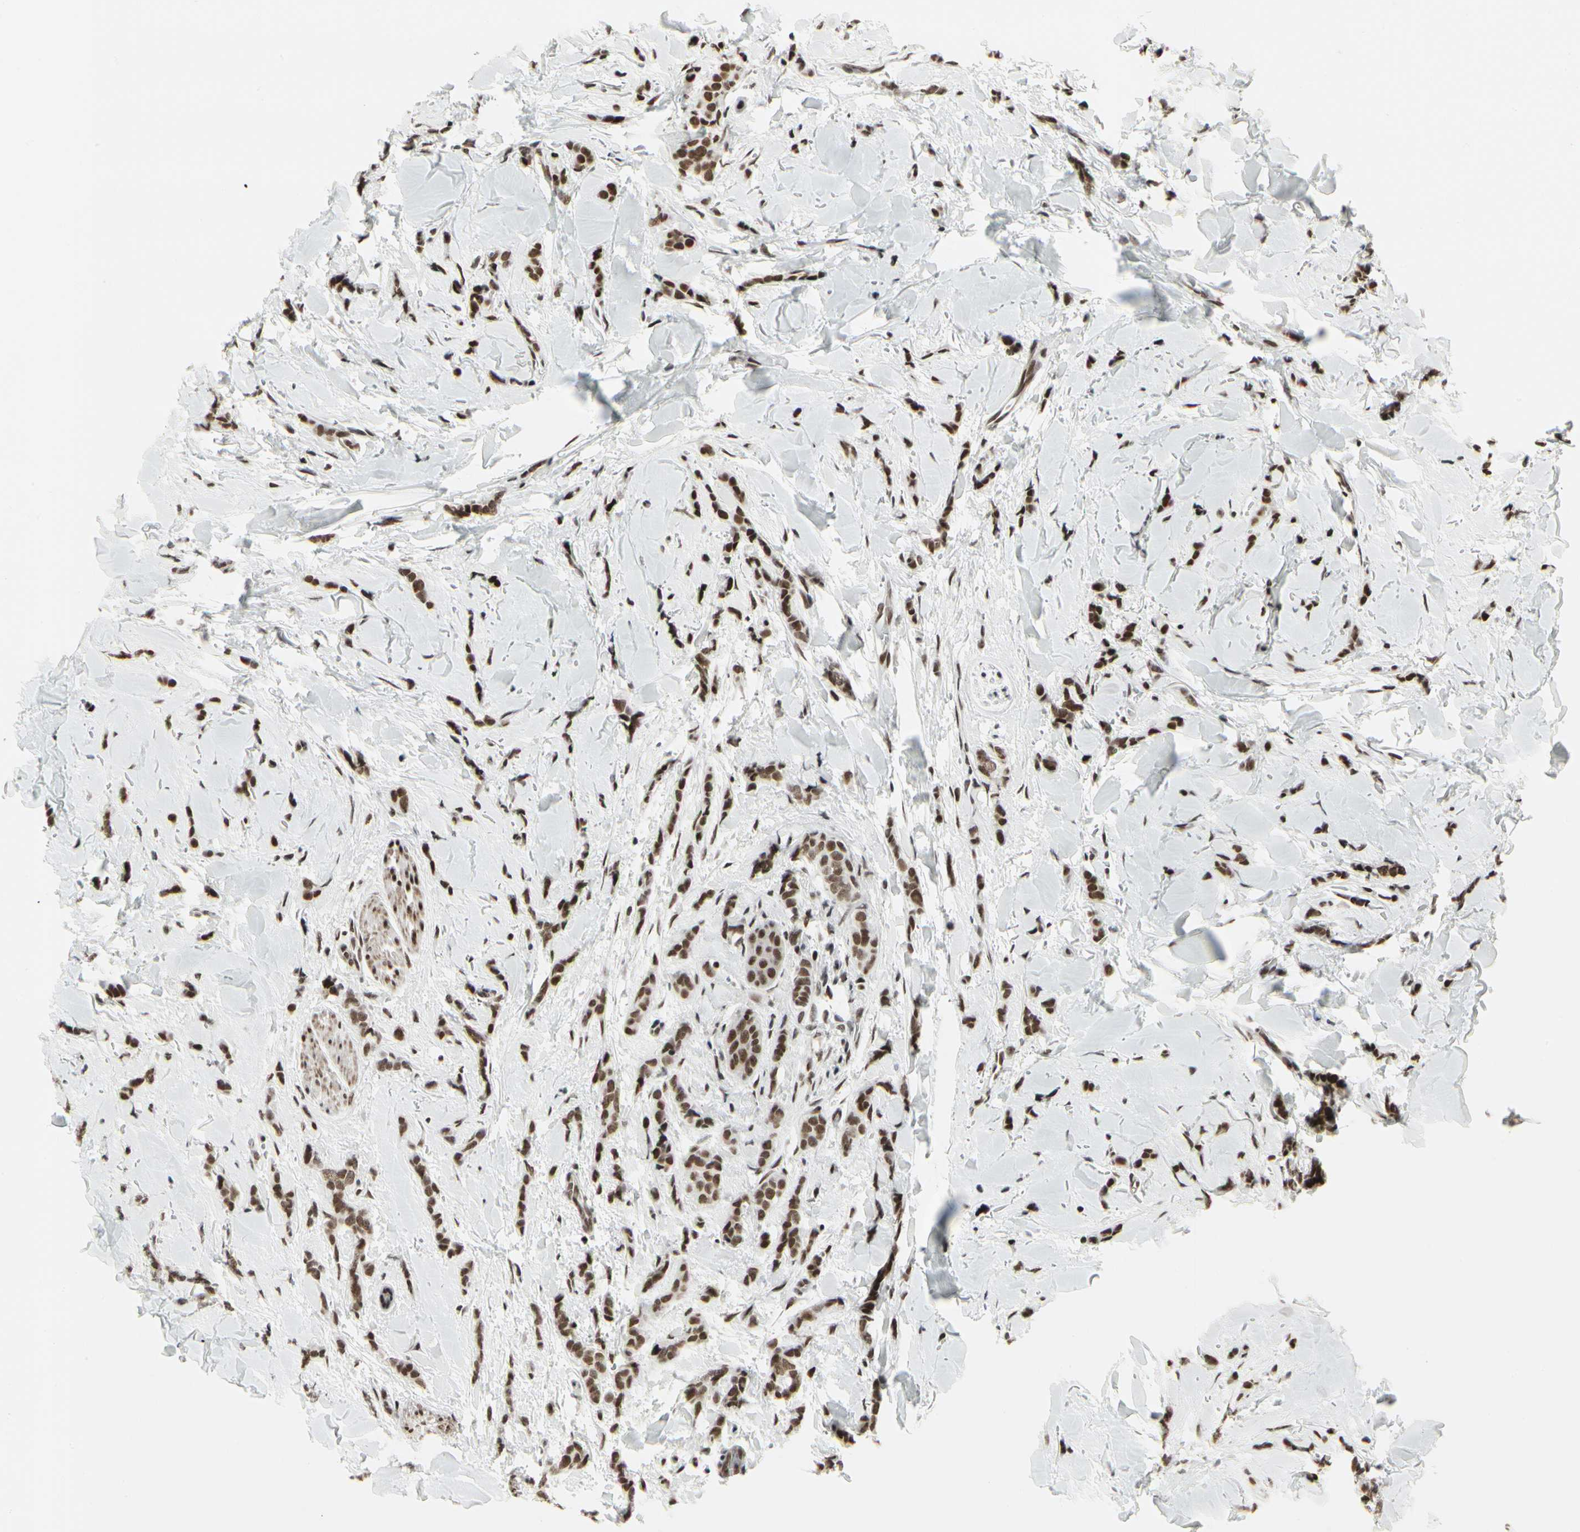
{"staining": {"intensity": "strong", "quantity": ">75%", "location": "nuclear"}, "tissue": "breast cancer", "cell_type": "Tumor cells", "image_type": "cancer", "snomed": [{"axis": "morphology", "description": "Lobular carcinoma"}, {"axis": "topography", "description": "Skin"}, {"axis": "topography", "description": "Breast"}], "caption": "IHC of human breast cancer reveals high levels of strong nuclear staining in about >75% of tumor cells.", "gene": "HMG20A", "patient": {"sex": "female", "age": 46}}